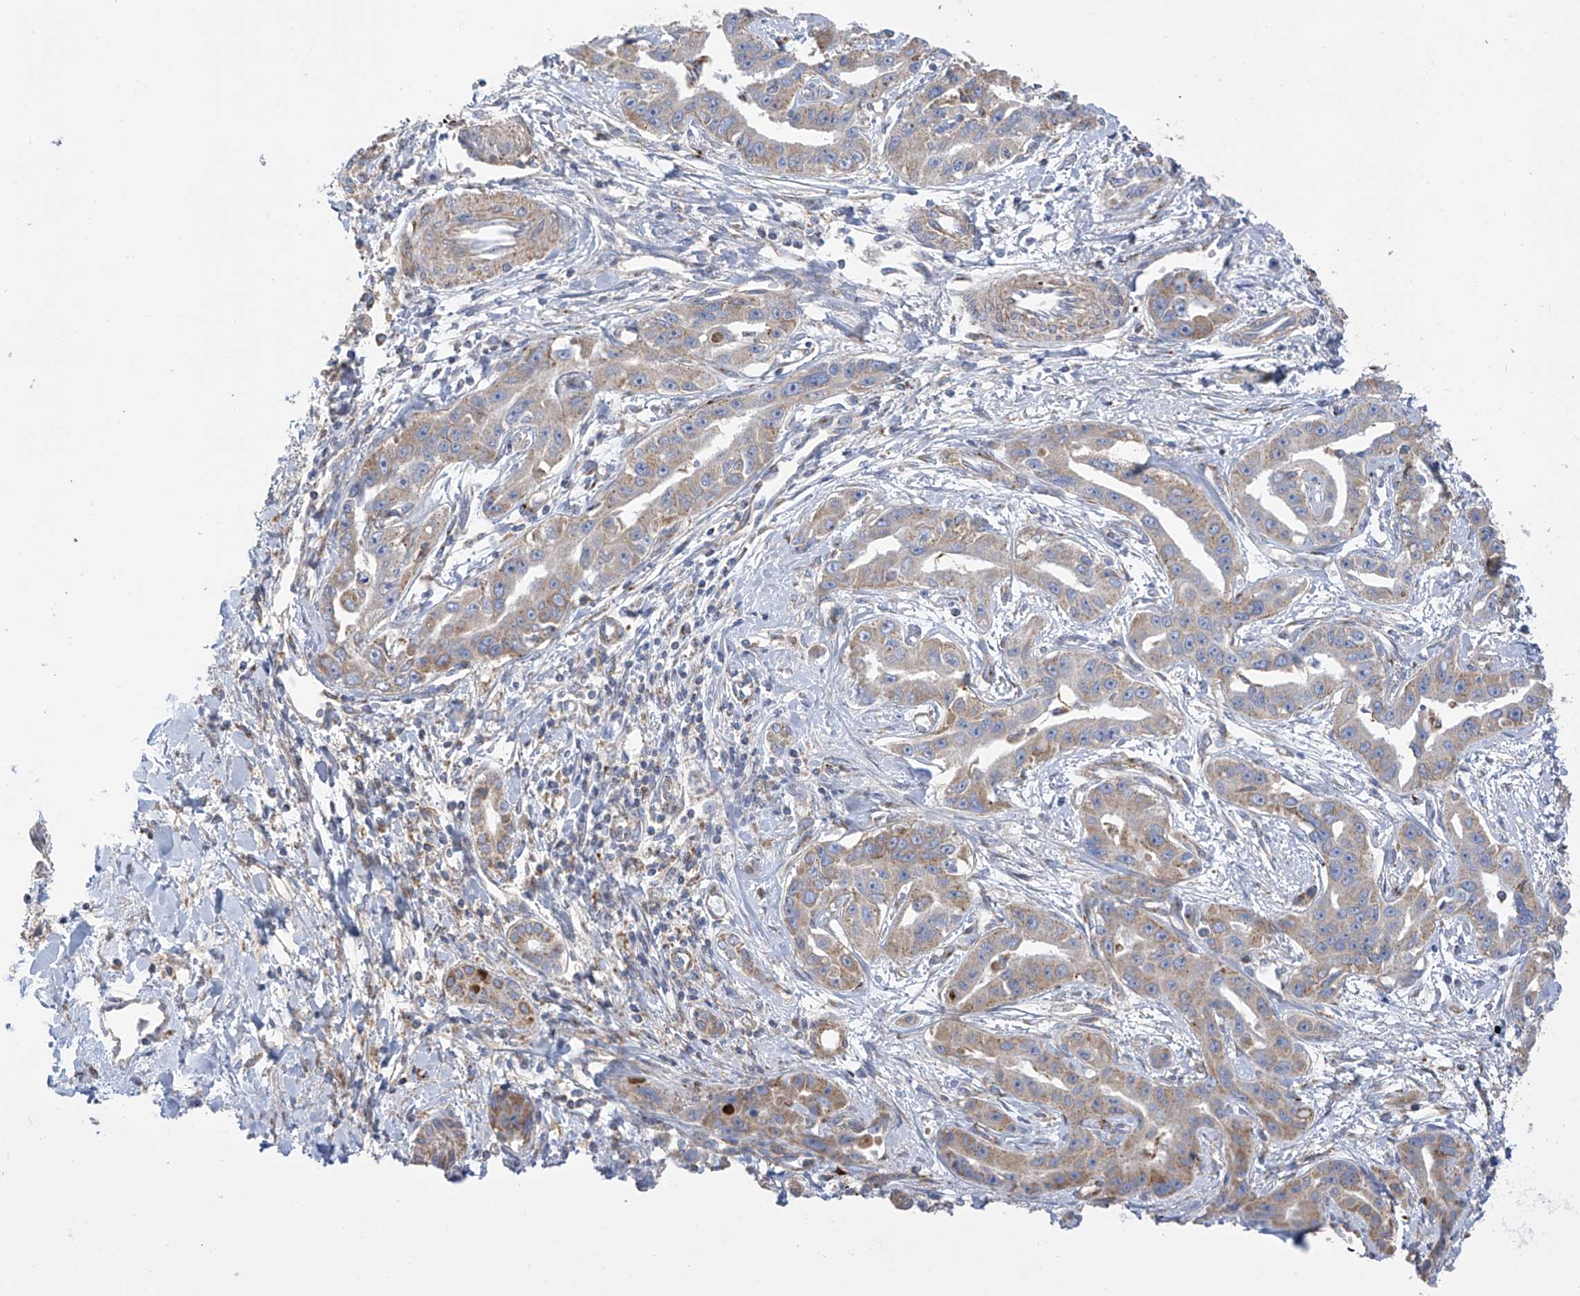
{"staining": {"intensity": "weak", "quantity": "25%-75%", "location": "cytoplasmic/membranous"}, "tissue": "liver cancer", "cell_type": "Tumor cells", "image_type": "cancer", "snomed": [{"axis": "morphology", "description": "Cholangiocarcinoma"}, {"axis": "topography", "description": "Liver"}], "caption": "Immunohistochemical staining of human liver cancer displays weak cytoplasmic/membranous protein staining in approximately 25%-75% of tumor cells.", "gene": "ITM2B", "patient": {"sex": "male", "age": 59}}